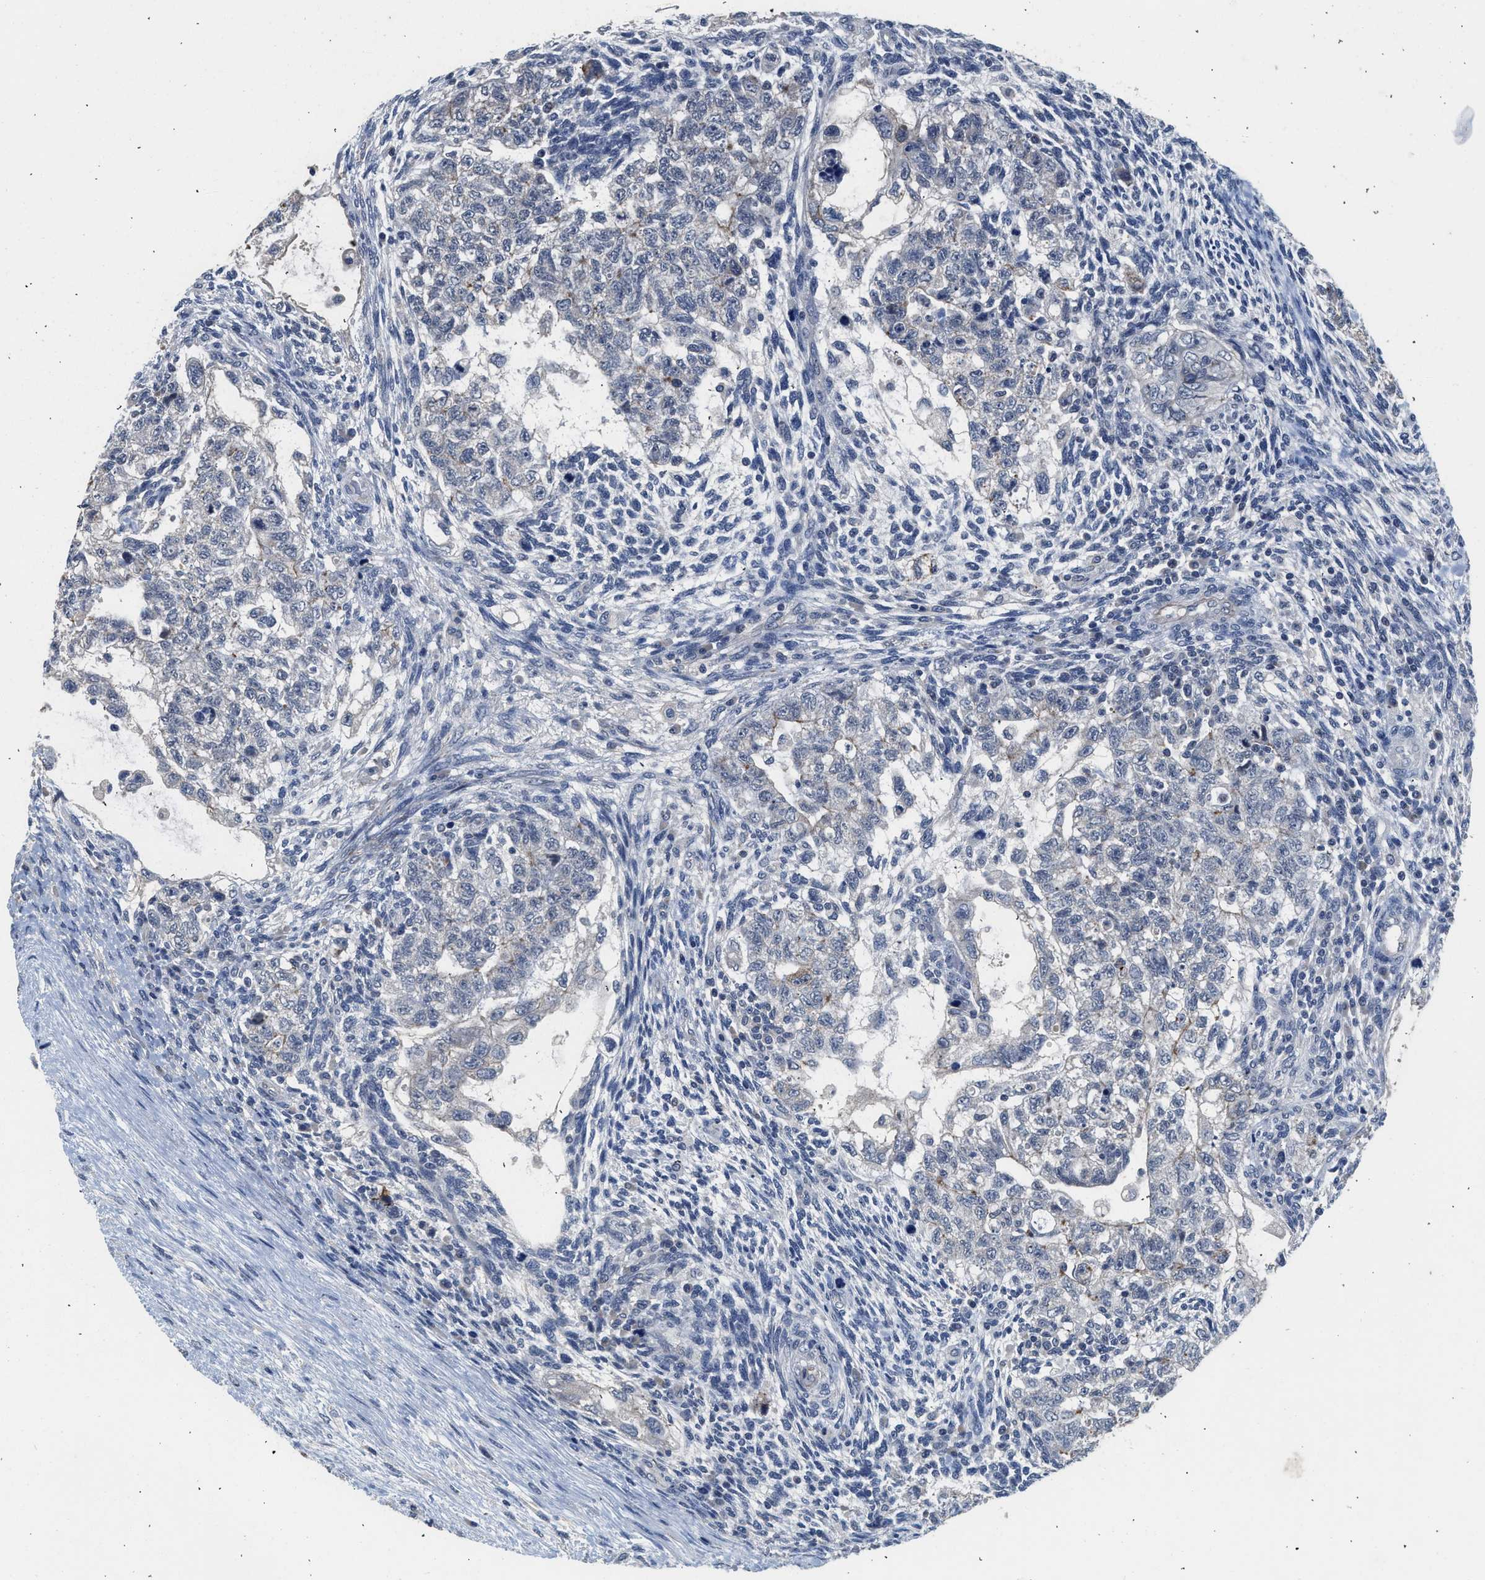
{"staining": {"intensity": "negative", "quantity": "none", "location": "none"}, "tissue": "testis cancer", "cell_type": "Tumor cells", "image_type": "cancer", "snomed": [{"axis": "morphology", "description": "Normal tissue, NOS"}, {"axis": "morphology", "description": "Carcinoma, Embryonal, NOS"}, {"axis": "topography", "description": "Testis"}], "caption": "There is no significant positivity in tumor cells of testis cancer (embryonal carcinoma). (Brightfield microscopy of DAB (3,3'-diaminobenzidine) immunohistochemistry at high magnification).", "gene": "CSF3R", "patient": {"sex": "male", "age": 36}}